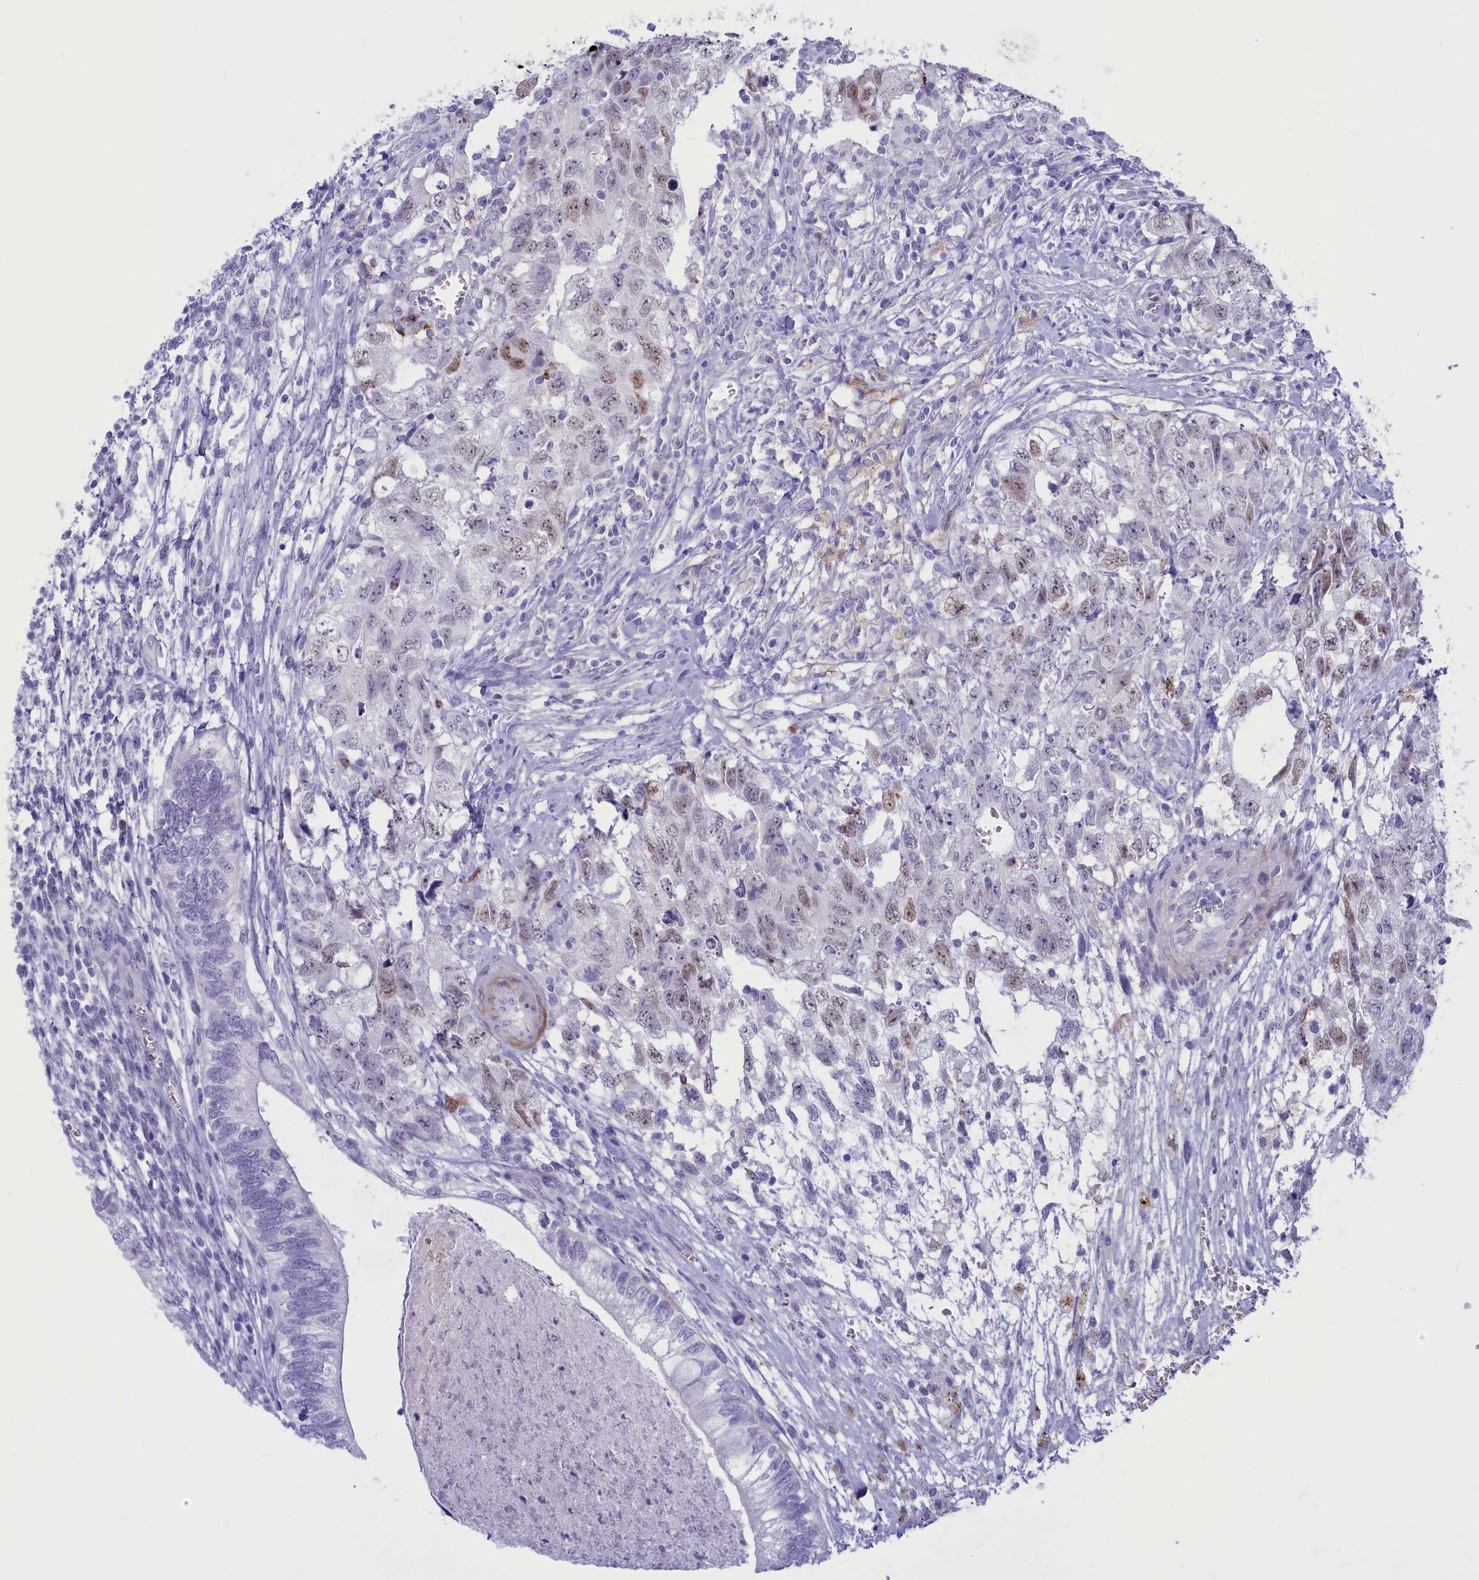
{"staining": {"intensity": "moderate", "quantity": "<25%", "location": "nuclear"}, "tissue": "testis cancer", "cell_type": "Tumor cells", "image_type": "cancer", "snomed": [{"axis": "morphology", "description": "Seminoma, NOS"}, {"axis": "morphology", "description": "Carcinoma, Embryonal, NOS"}, {"axis": "topography", "description": "Testis"}], "caption": "Immunohistochemistry micrograph of testis embryonal carcinoma stained for a protein (brown), which exhibits low levels of moderate nuclear staining in about <25% of tumor cells.", "gene": "GAPDHS", "patient": {"sex": "male", "age": 29}}